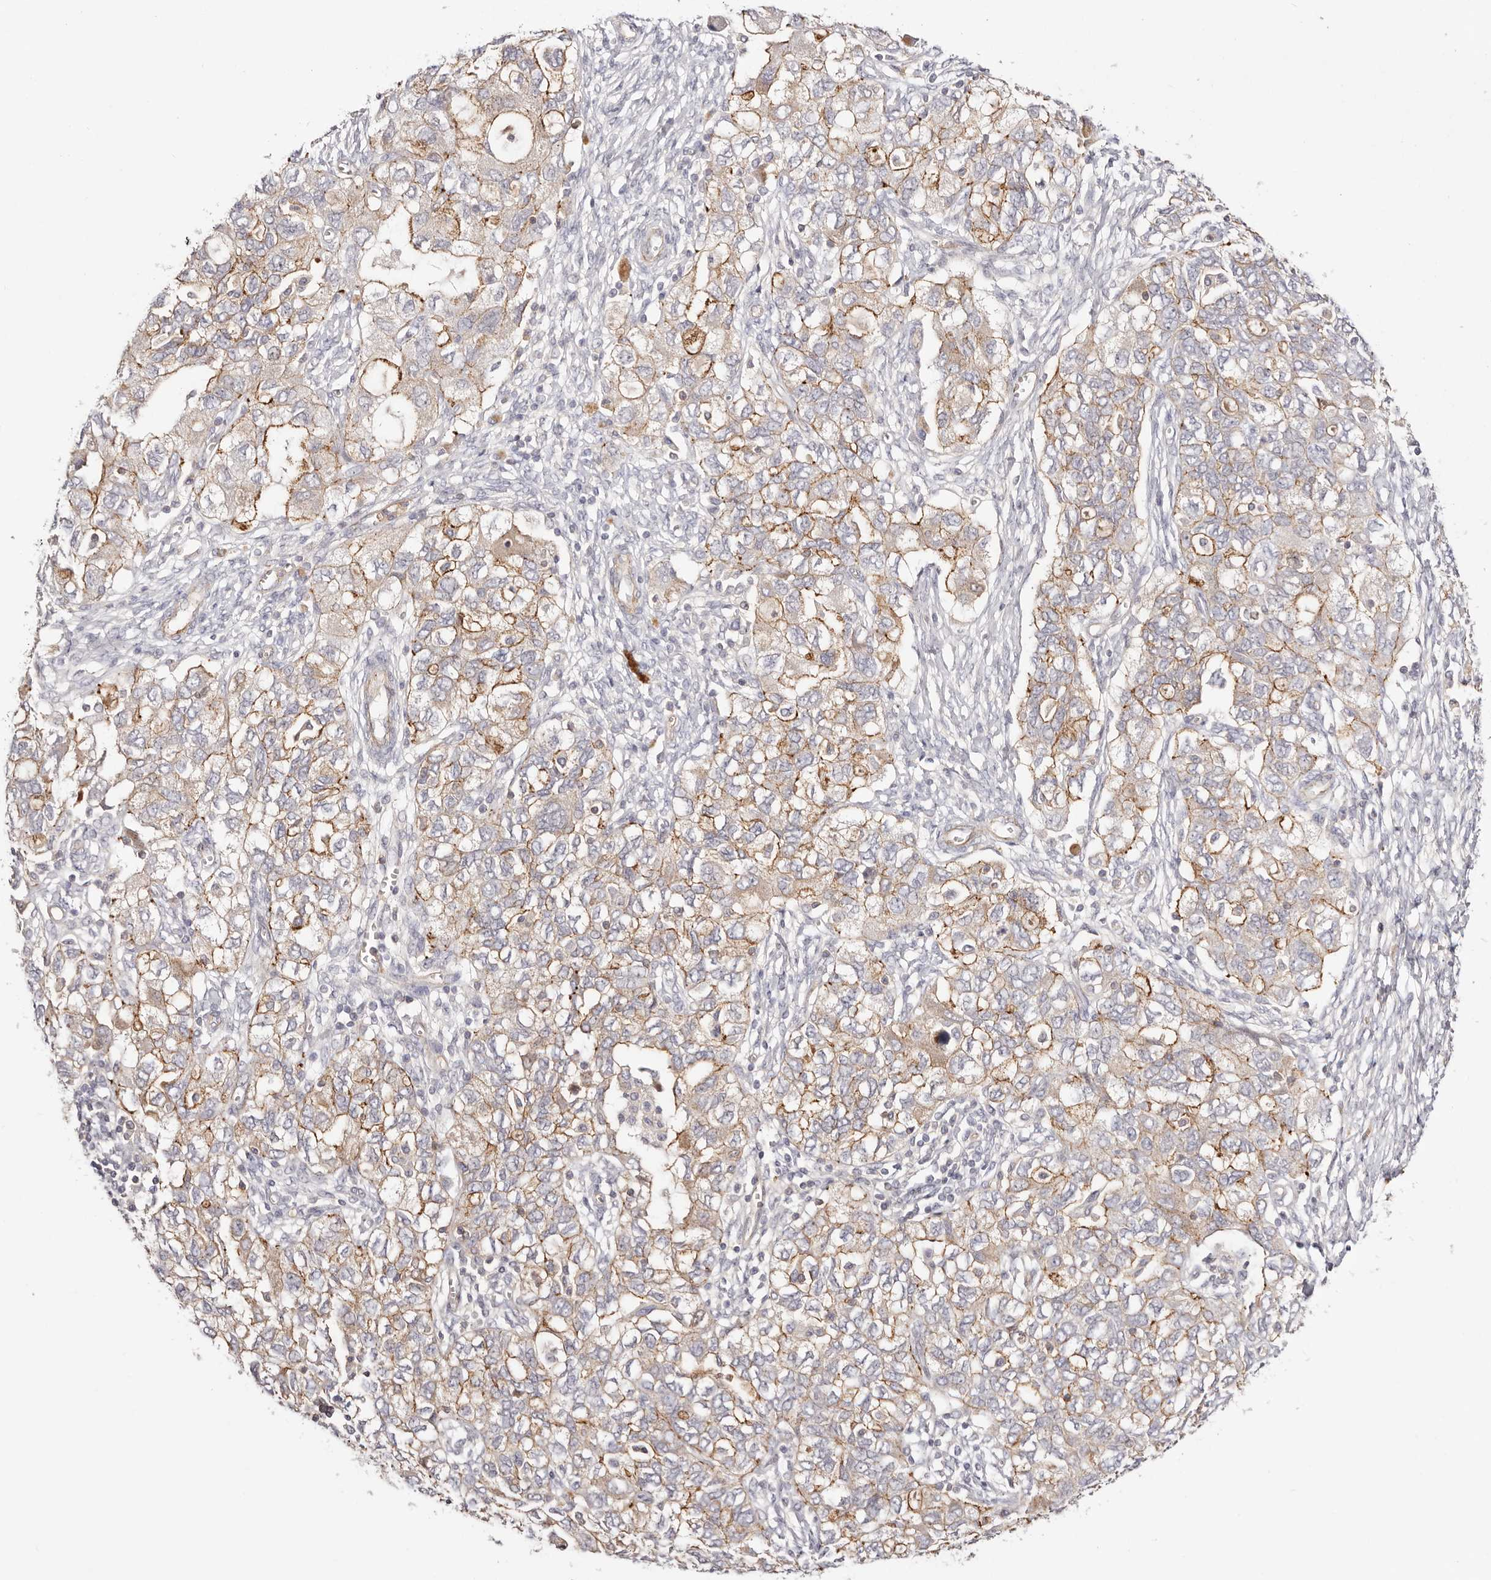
{"staining": {"intensity": "moderate", "quantity": ">75%", "location": "cytoplasmic/membranous"}, "tissue": "ovarian cancer", "cell_type": "Tumor cells", "image_type": "cancer", "snomed": [{"axis": "morphology", "description": "Carcinoma, NOS"}, {"axis": "morphology", "description": "Cystadenocarcinoma, serous, NOS"}, {"axis": "topography", "description": "Ovary"}], "caption": "Brown immunohistochemical staining in human ovarian cancer (carcinoma) reveals moderate cytoplasmic/membranous positivity in about >75% of tumor cells.", "gene": "SLC35B2", "patient": {"sex": "female", "age": 69}}